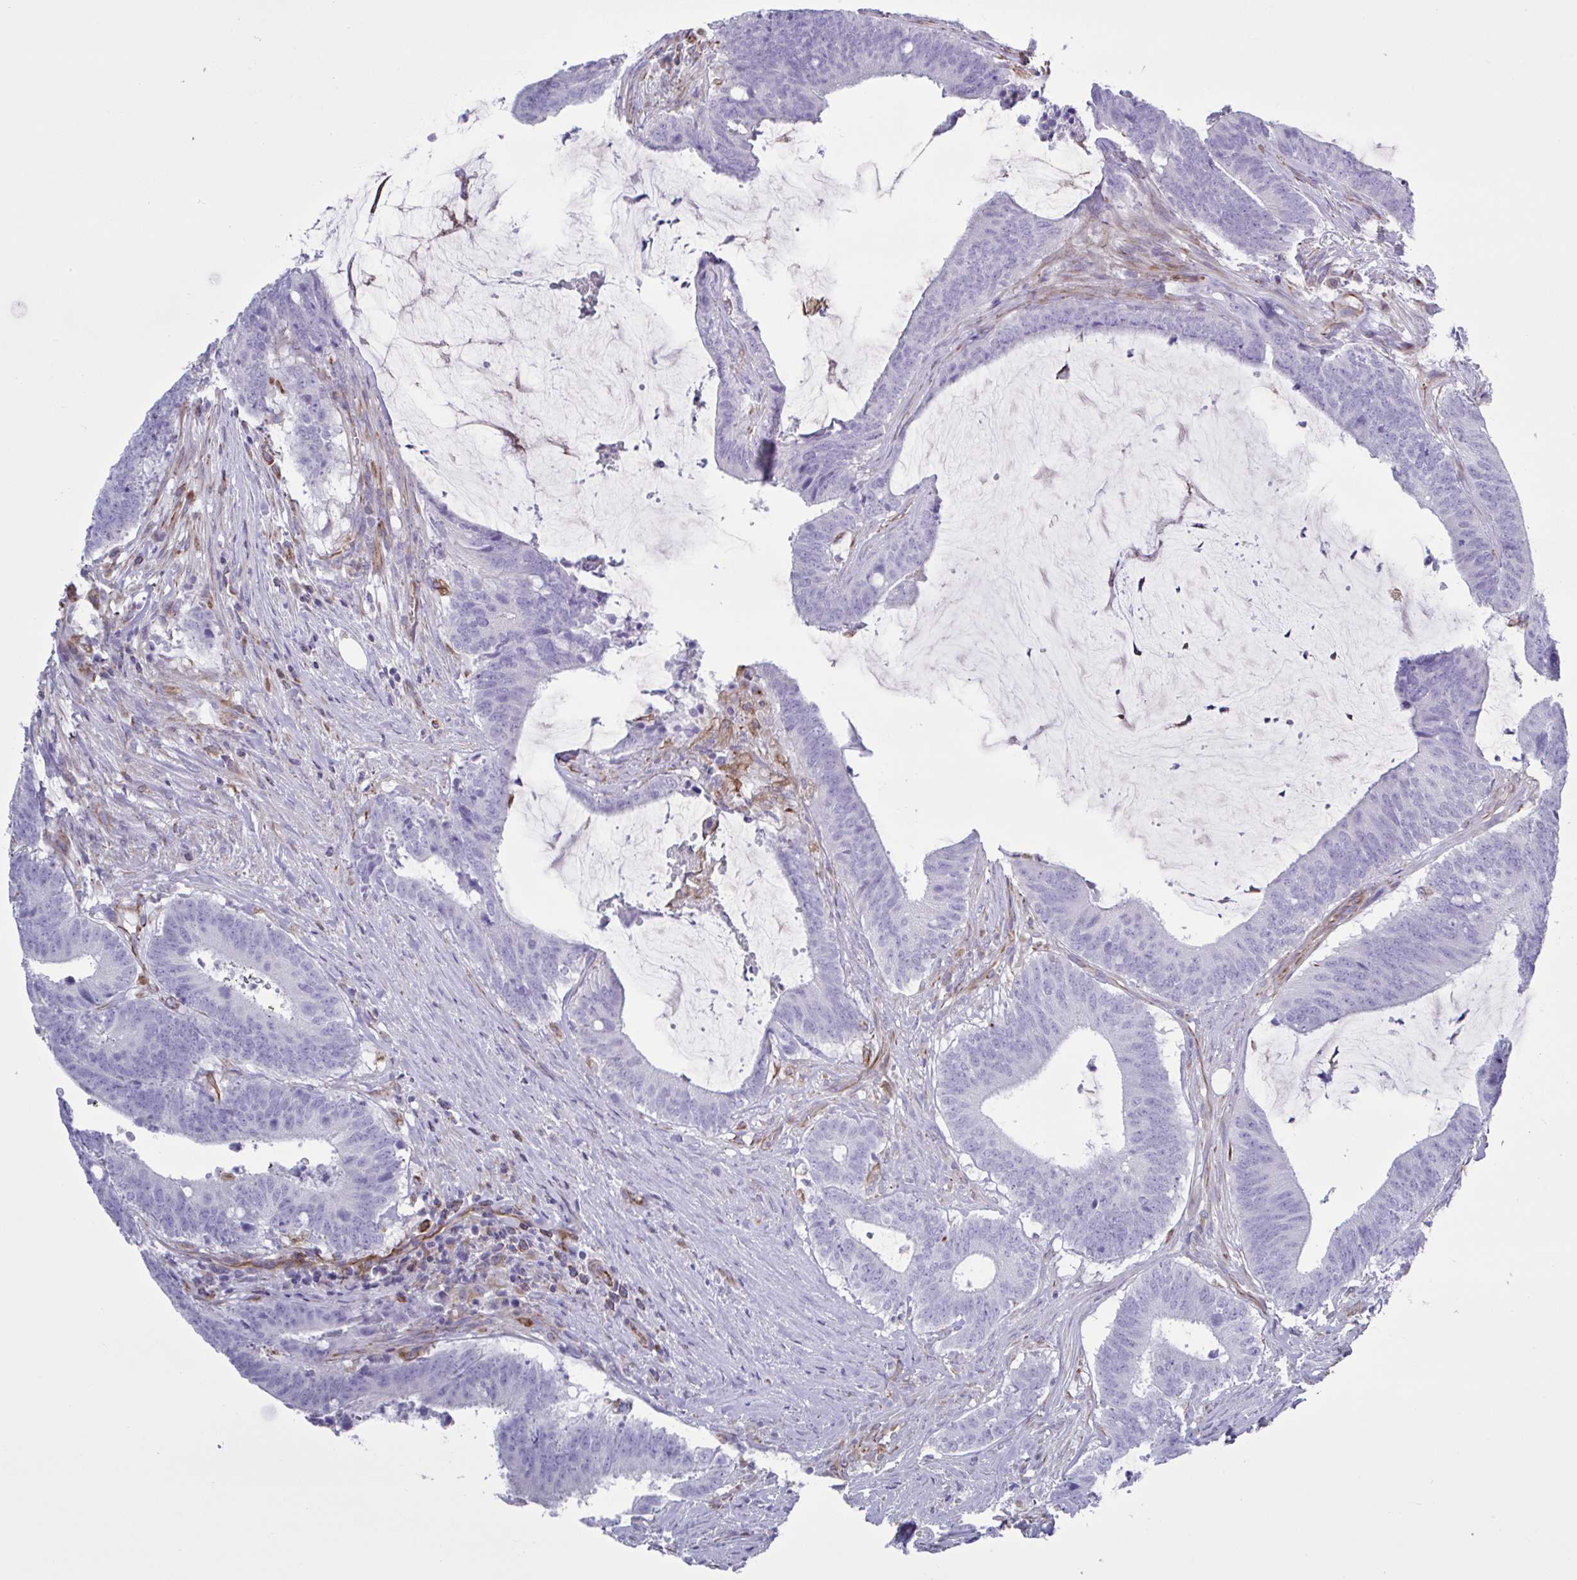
{"staining": {"intensity": "negative", "quantity": "none", "location": "none"}, "tissue": "colorectal cancer", "cell_type": "Tumor cells", "image_type": "cancer", "snomed": [{"axis": "morphology", "description": "Adenocarcinoma, NOS"}, {"axis": "topography", "description": "Colon"}], "caption": "Histopathology image shows no significant protein expression in tumor cells of colorectal cancer (adenocarcinoma).", "gene": "TMEM86B", "patient": {"sex": "female", "age": 43}}